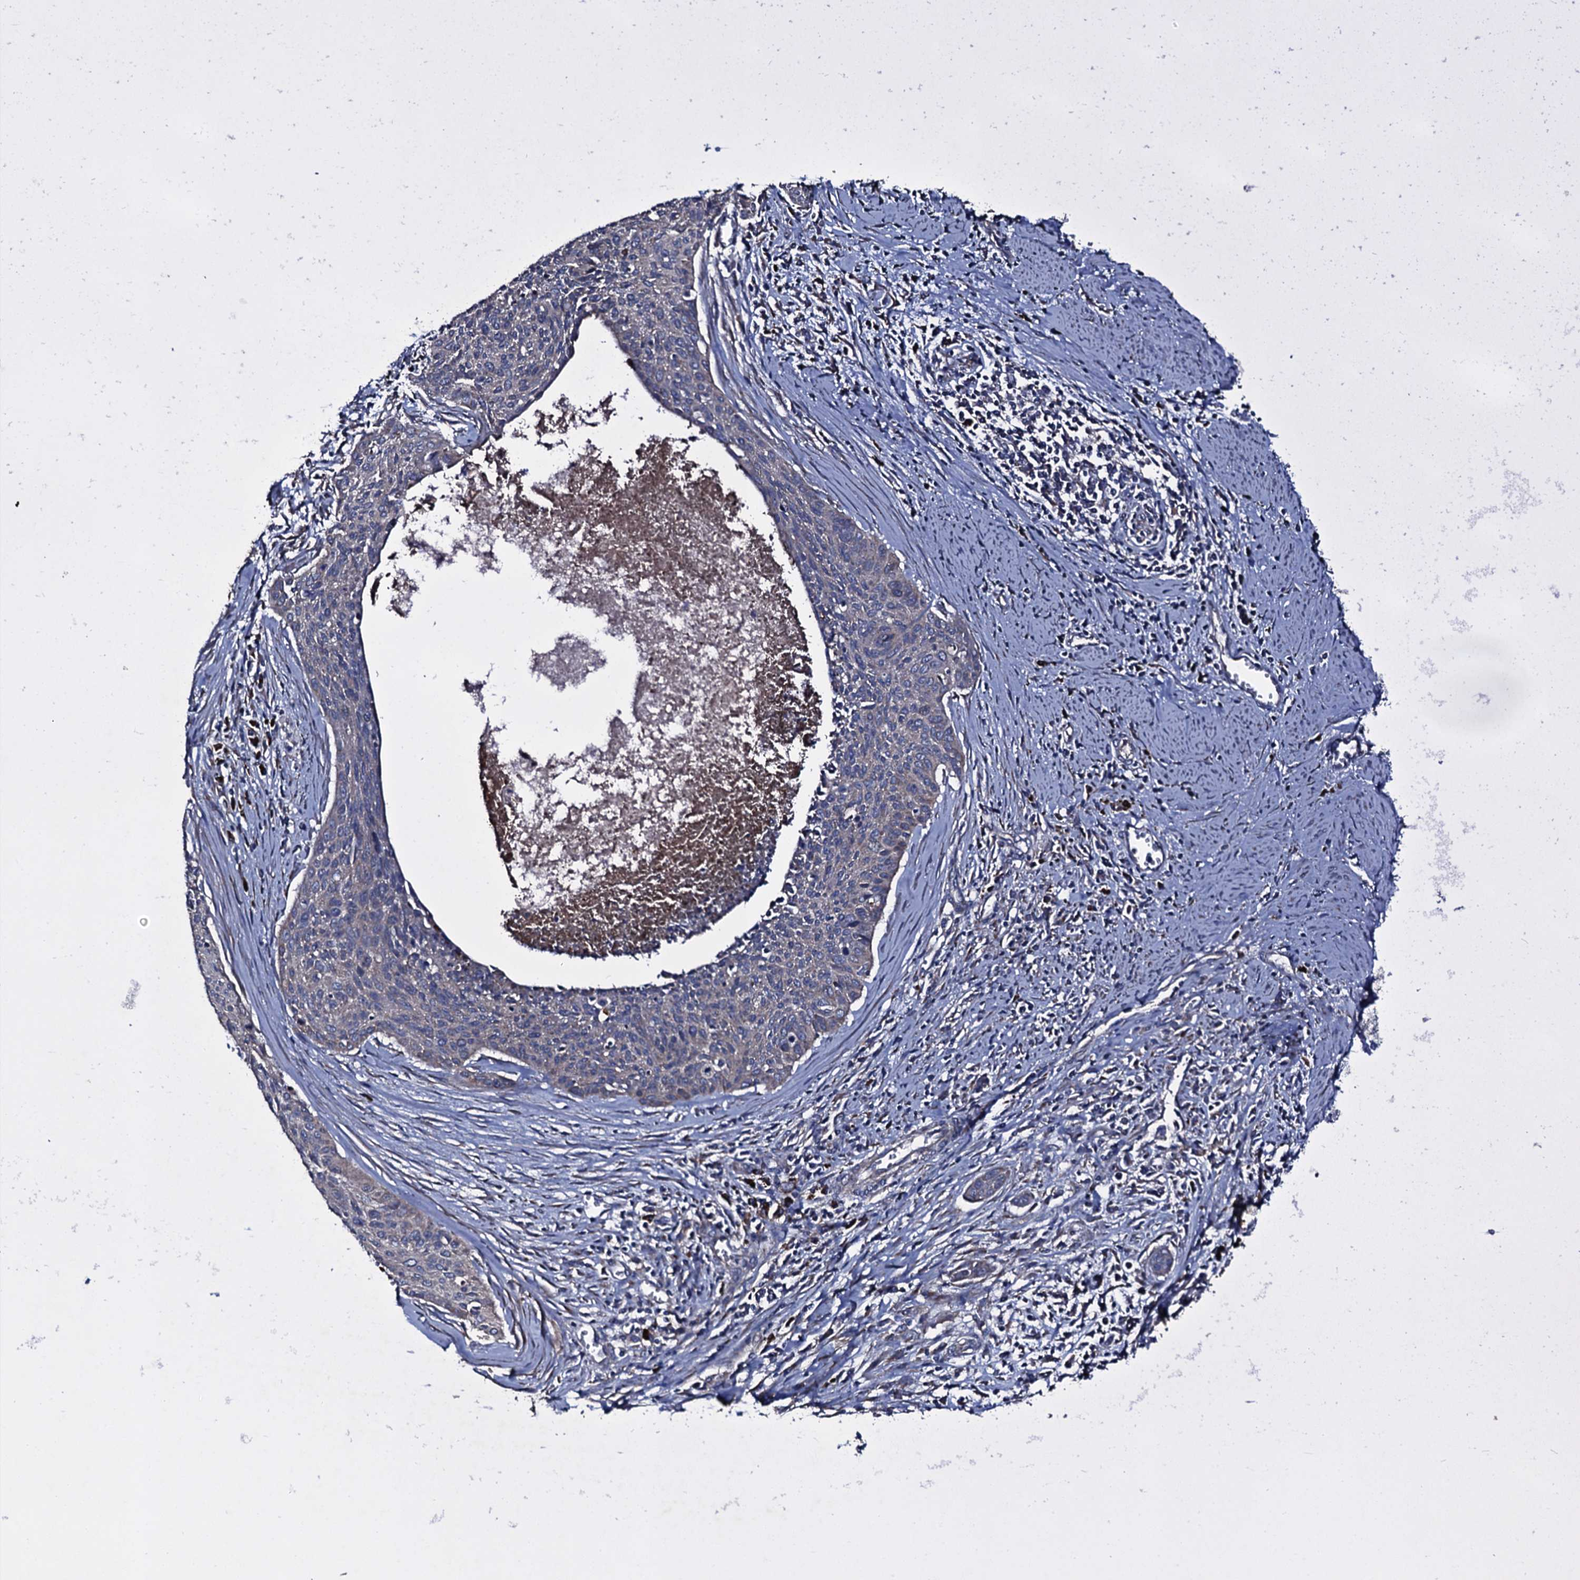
{"staining": {"intensity": "negative", "quantity": "none", "location": "none"}, "tissue": "cervical cancer", "cell_type": "Tumor cells", "image_type": "cancer", "snomed": [{"axis": "morphology", "description": "Squamous cell carcinoma, NOS"}, {"axis": "topography", "description": "Cervix"}], "caption": "The immunohistochemistry micrograph has no significant staining in tumor cells of cervical cancer tissue. Nuclei are stained in blue.", "gene": "ACSS3", "patient": {"sex": "female", "age": 55}}